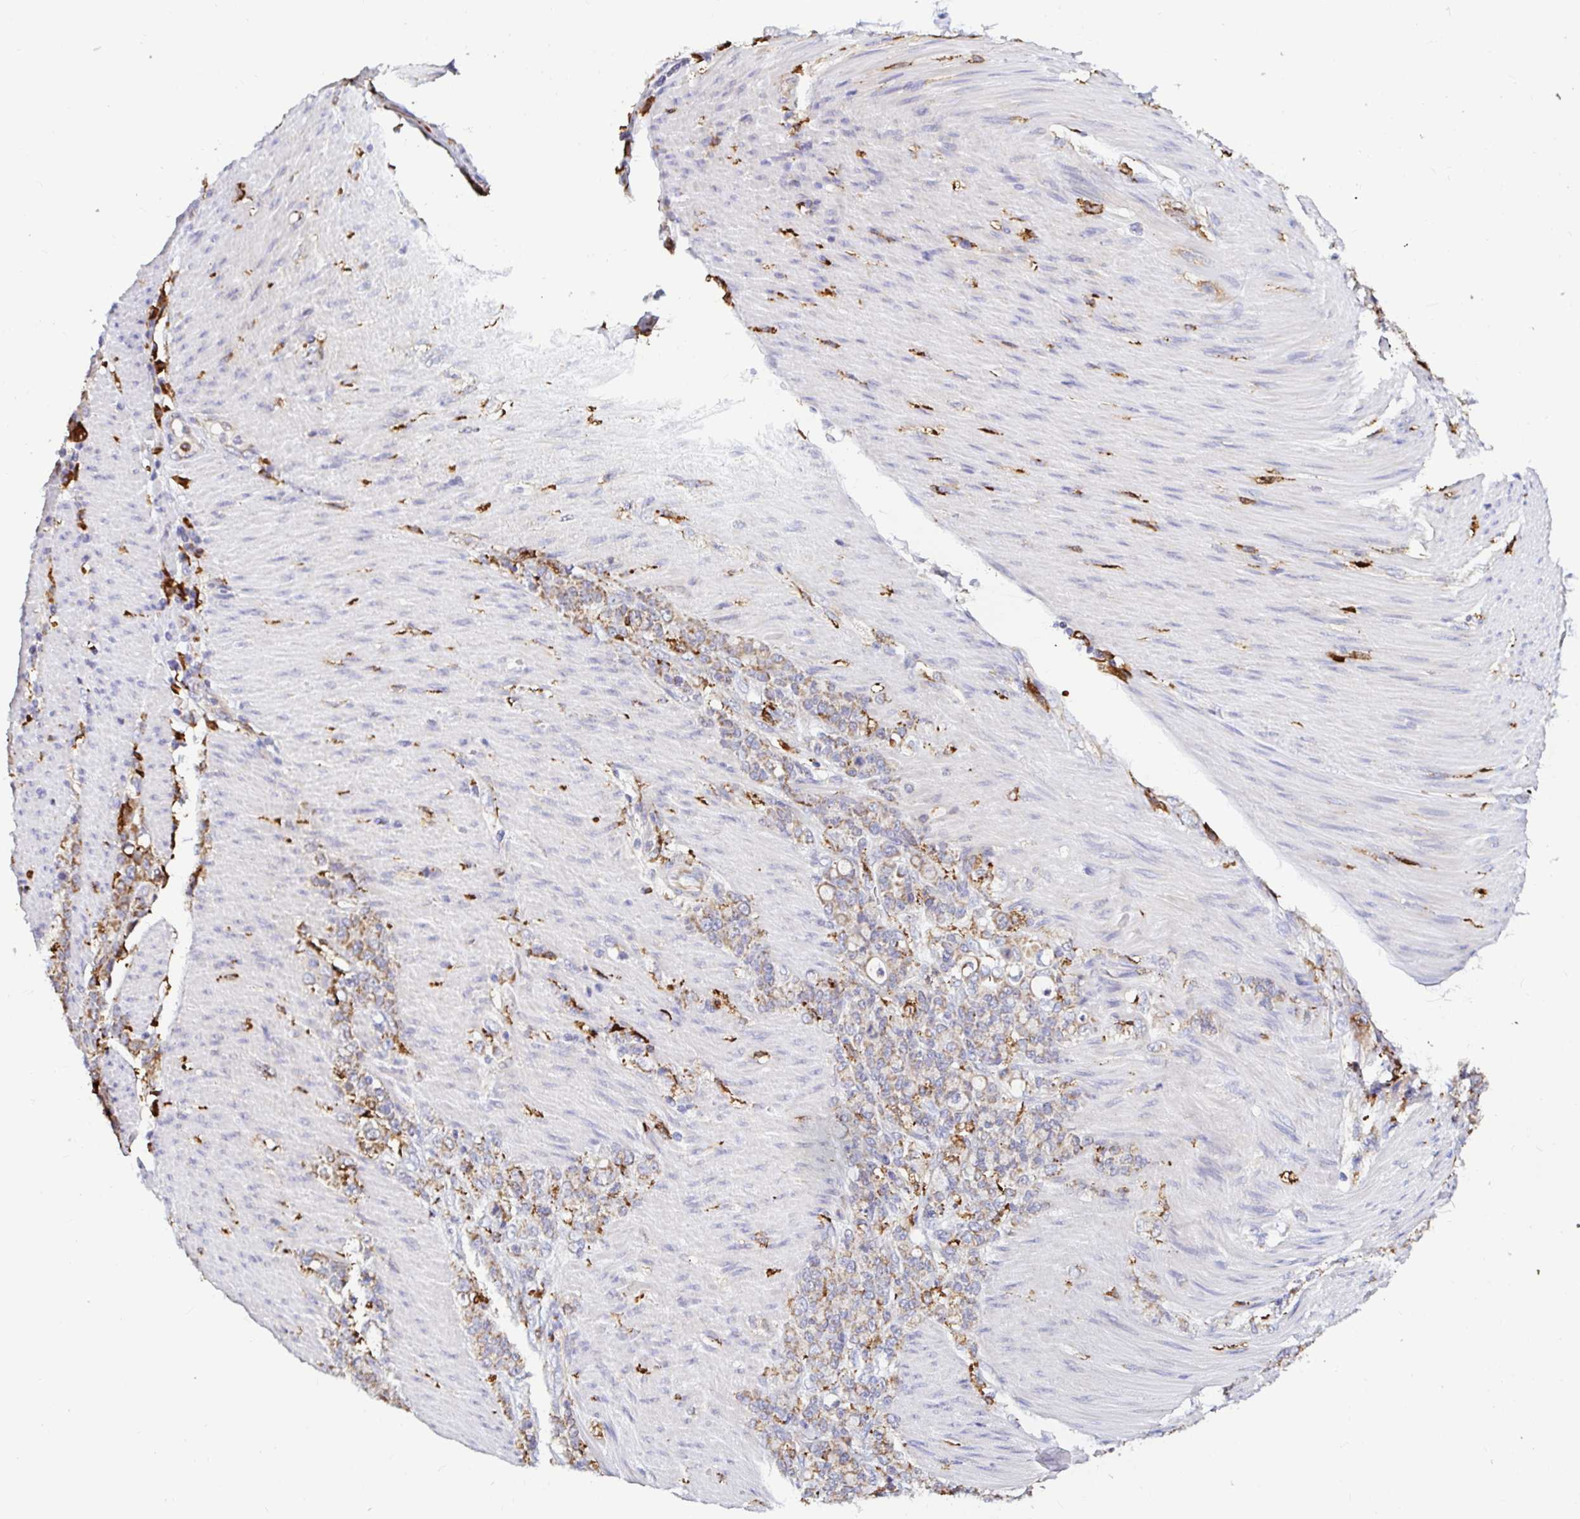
{"staining": {"intensity": "moderate", "quantity": ">75%", "location": "cytoplasmic/membranous"}, "tissue": "stomach cancer", "cell_type": "Tumor cells", "image_type": "cancer", "snomed": [{"axis": "morphology", "description": "Adenocarcinoma, NOS"}, {"axis": "topography", "description": "Stomach"}], "caption": "High-magnification brightfield microscopy of stomach cancer stained with DAB (3,3'-diaminobenzidine) (brown) and counterstained with hematoxylin (blue). tumor cells exhibit moderate cytoplasmic/membranous staining is identified in approximately>75% of cells. (DAB (3,3'-diaminobenzidine) IHC, brown staining for protein, blue staining for nuclei).", "gene": "MSR1", "patient": {"sex": "female", "age": 79}}